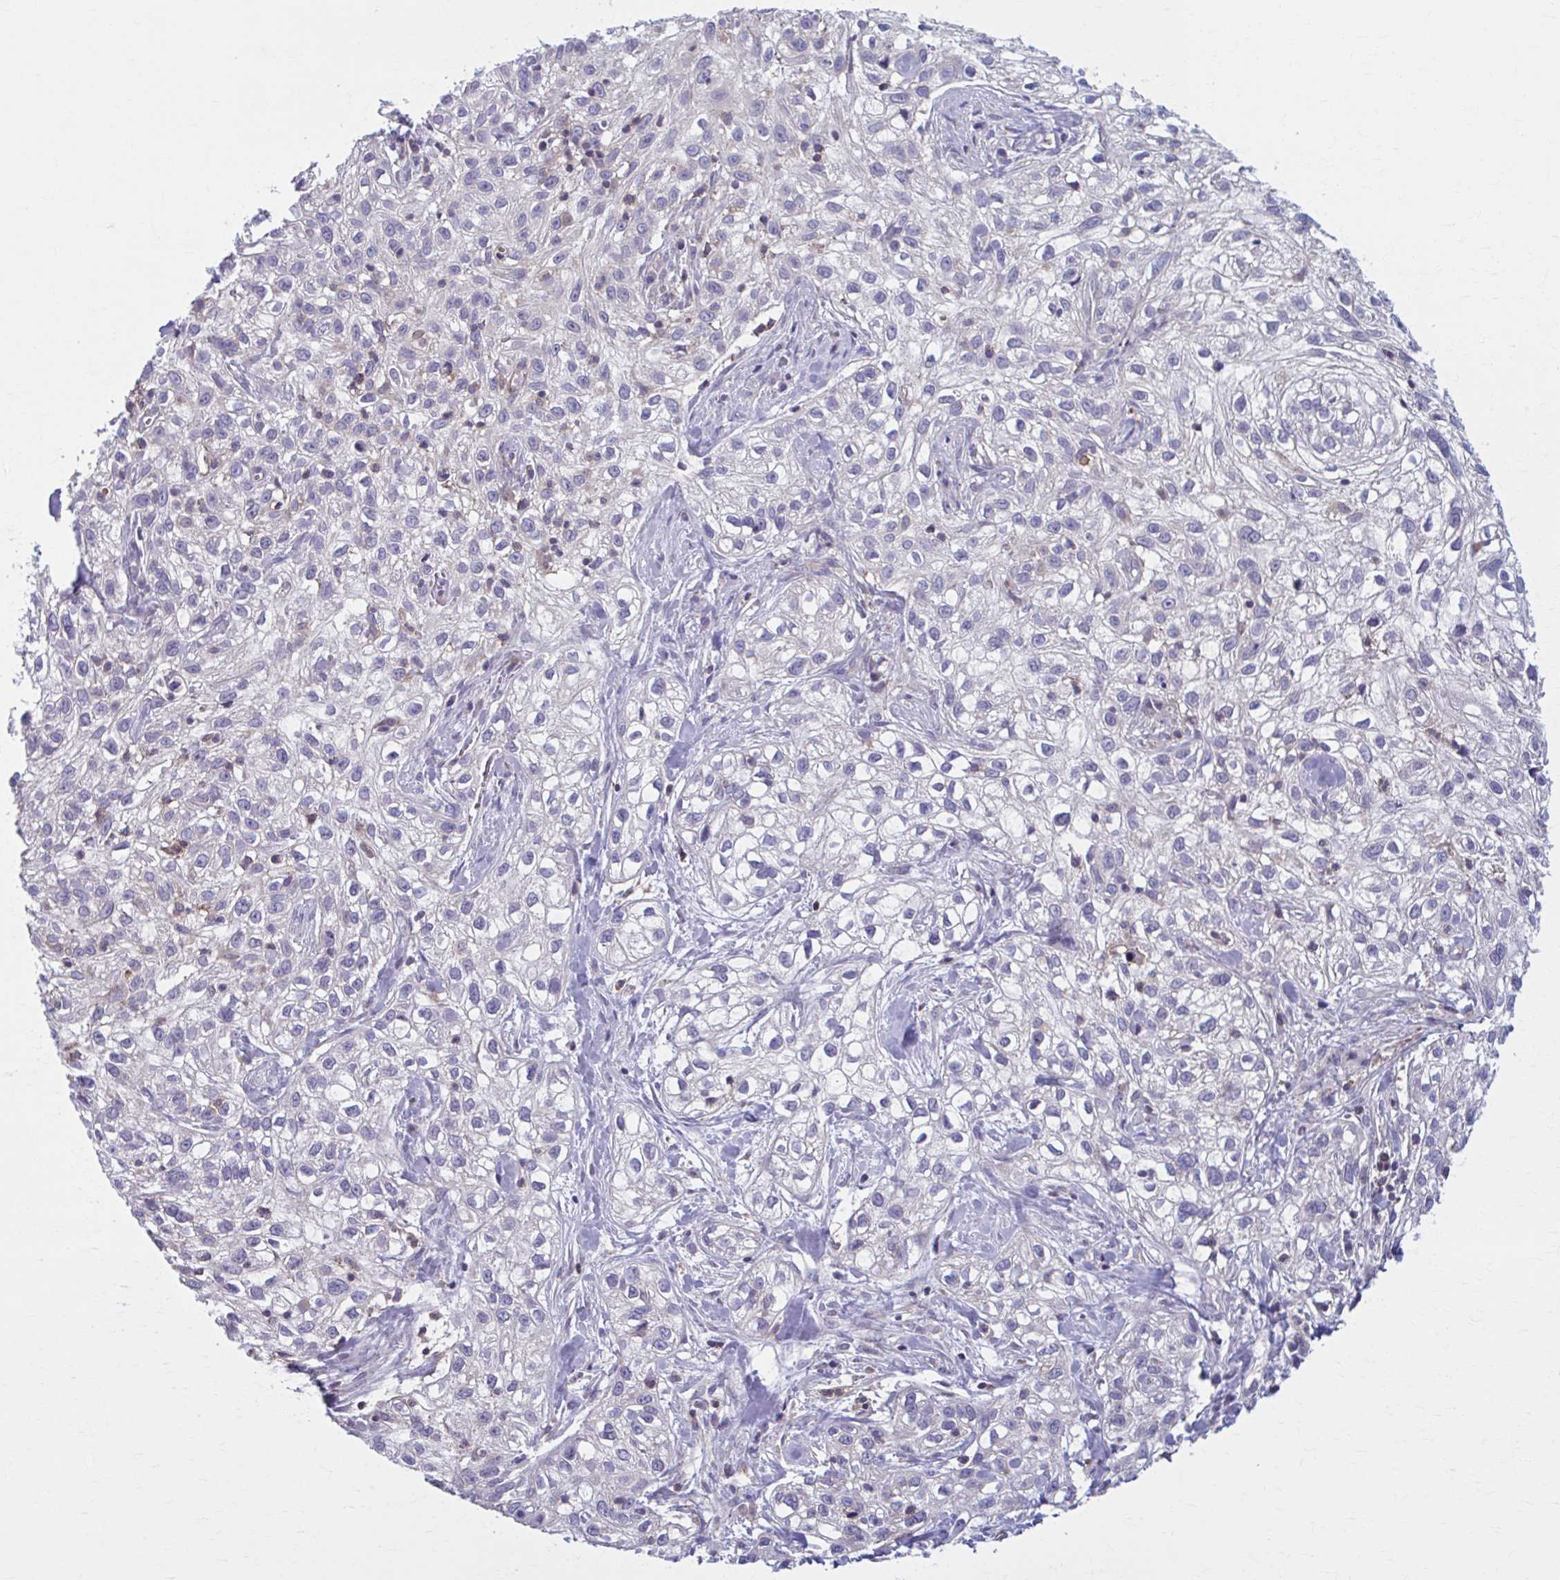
{"staining": {"intensity": "negative", "quantity": "none", "location": "none"}, "tissue": "skin cancer", "cell_type": "Tumor cells", "image_type": "cancer", "snomed": [{"axis": "morphology", "description": "Squamous cell carcinoma, NOS"}, {"axis": "topography", "description": "Skin"}], "caption": "DAB (3,3'-diaminobenzidine) immunohistochemical staining of skin squamous cell carcinoma demonstrates no significant staining in tumor cells.", "gene": "ADAT3", "patient": {"sex": "male", "age": 82}}